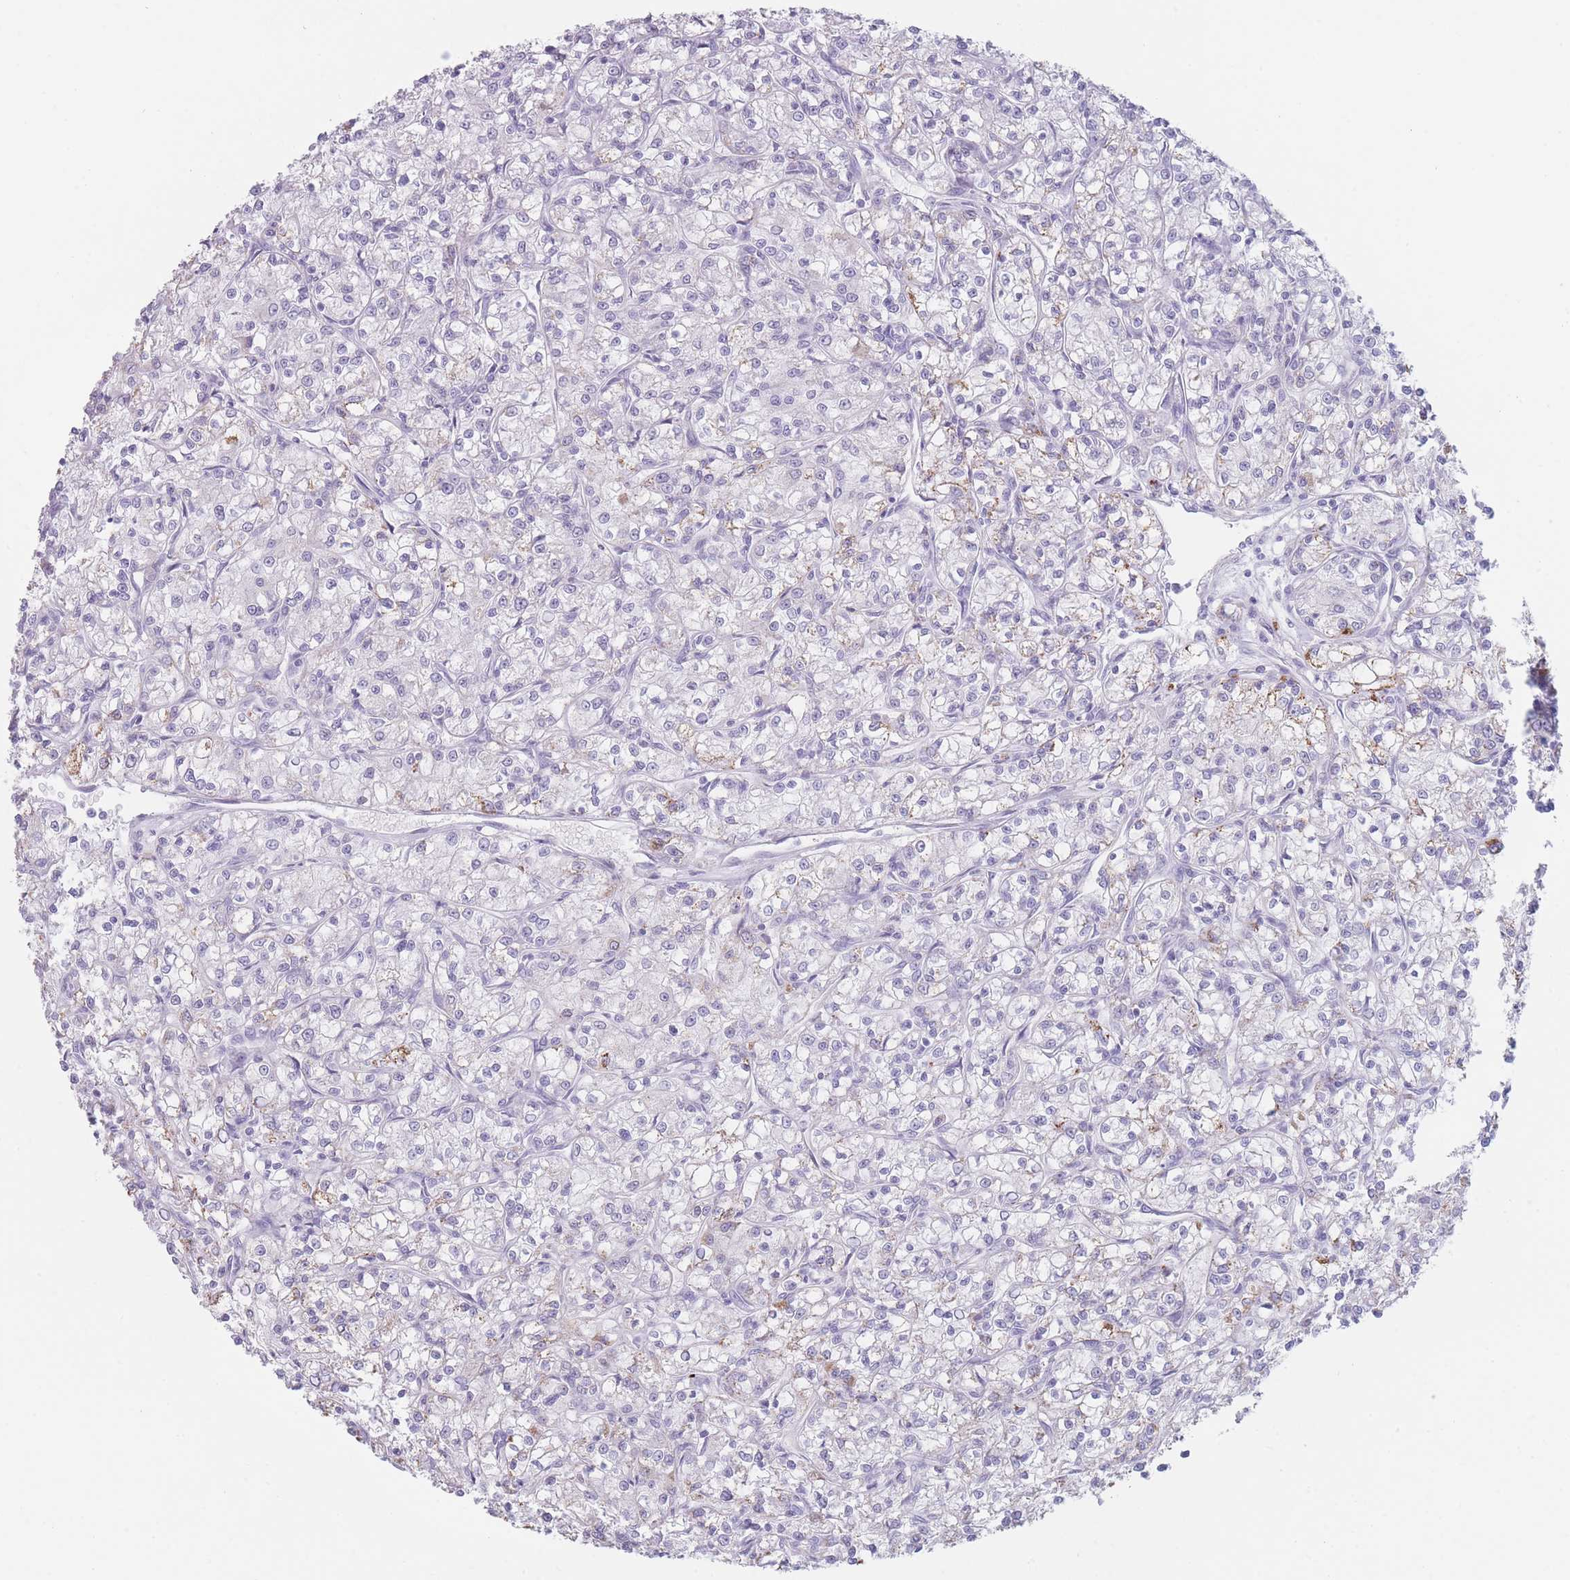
{"staining": {"intensity": "strong", "quantity": "25%-75%", "location": "cytoplasmic/membranous"}, "tissue": "renal cancer", "cell_type": "Tumor cells", "image_type": "cancer", "snomed": [{"axis": "morphology", "description": "Adenocarcinoma, NOS"}, {"axis": "topography", "description": "Kidney"}], "caption": "The photomicrograph shows immunohistochemical staining of renal cancer. There is strong cytoplasmic/membranous expression is identified in approximately 25%-75% of tumor cells.", "gene": "GPR12", "patient": {"sex": "female", "age": 59}}